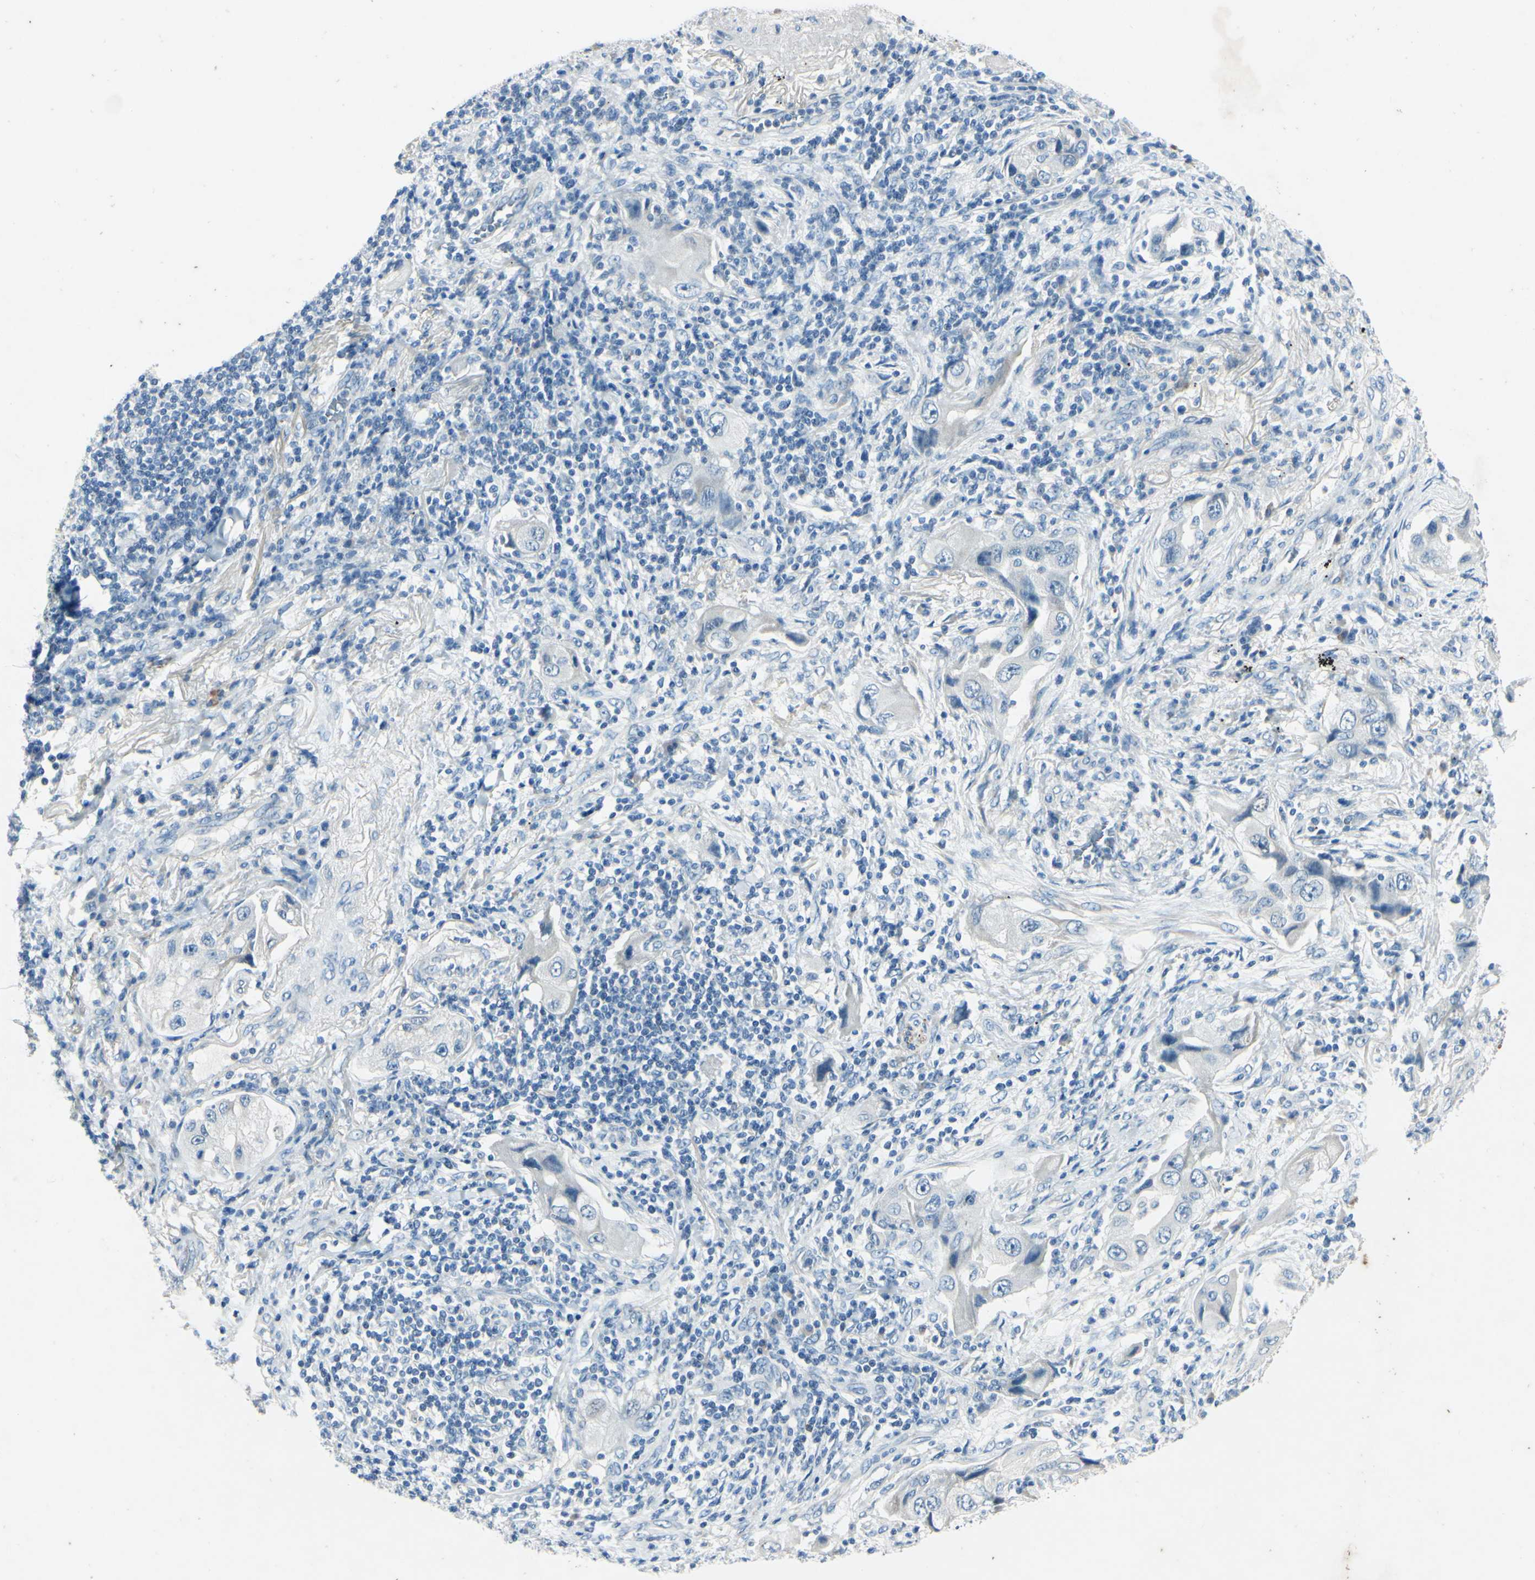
{"staining": {"intensity": "negative", "quantity": "none", "location": "none"}, "tissue": "lung cancer", "cell_type": "Tumor cells", "image_type": "cancer", "snomed": [{"axis": "morphology", "description": "Adenocarcinoma, NOS"}, {"axis": "topography", "description": "Lung"}], "caption": "Immunohistochemical staining of human lung cancer (adenocarcinoma) demonstrates no significant expression in tumor cells. (DAB immunohistochemistry (IHC), high magnification).", "gene": "SNAP91", "patient": {"sex": "female", "age": 65}}